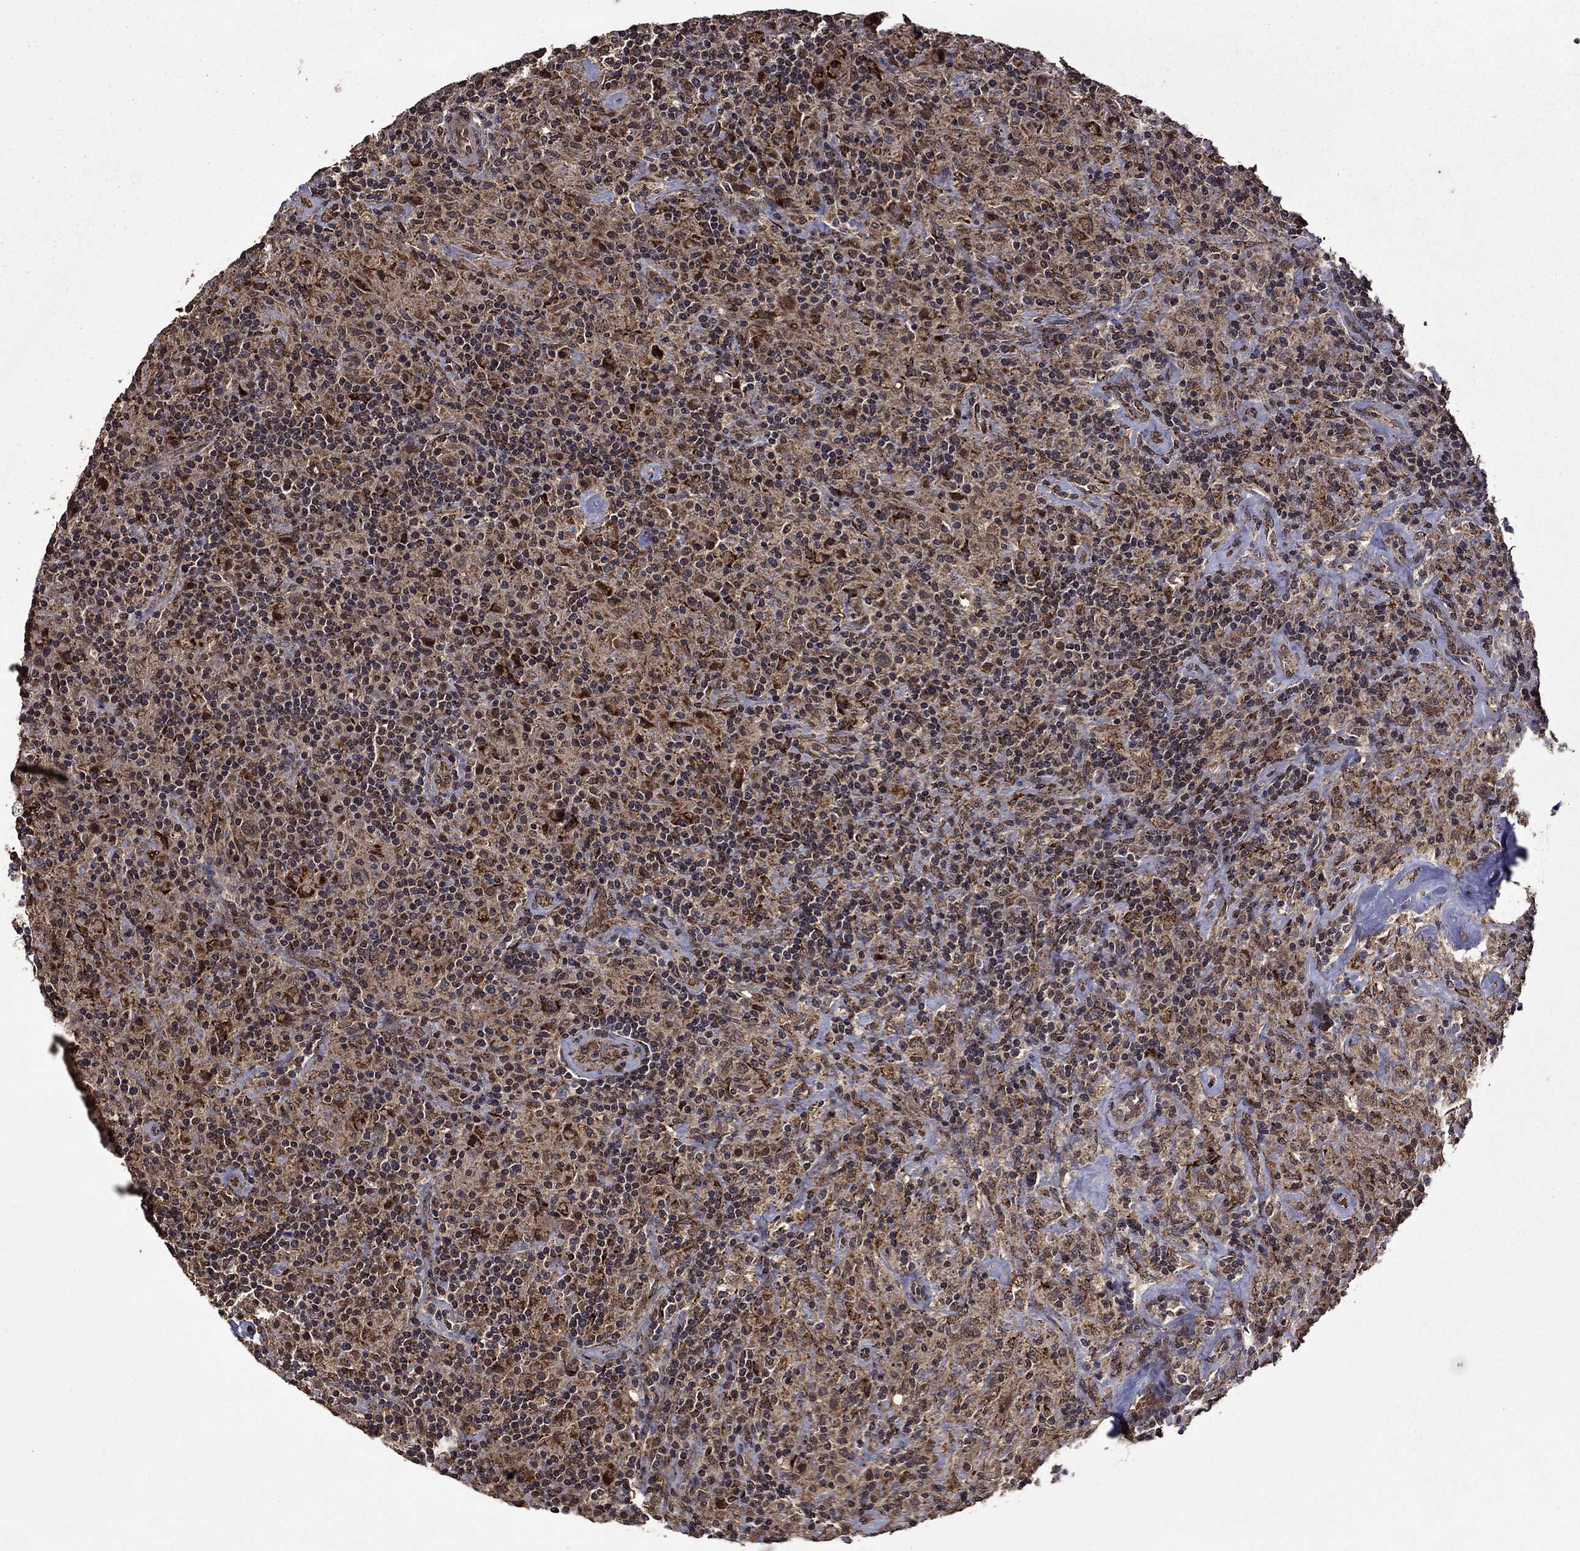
{"staining": {"intensity": "weak", "quantity": ">75%", "location": "cytoplasmic/membranous"}, "tissue": "lymphoma", "cell_type": "Tumor cells", "image_type": "cancer", "snomed": [{"axis": "morphology", "description": "Hodgkin's disease, NOS"}, {"axis": "topography", "description": "Lymph node"}], "caption": "A micrograph of human lymphoma stained for a protein reveals weak cytoplasmic/membranous brown staining in tumor cells.", "gene": "ITM2B", "patient": {"sex": "male", "age": 70}}